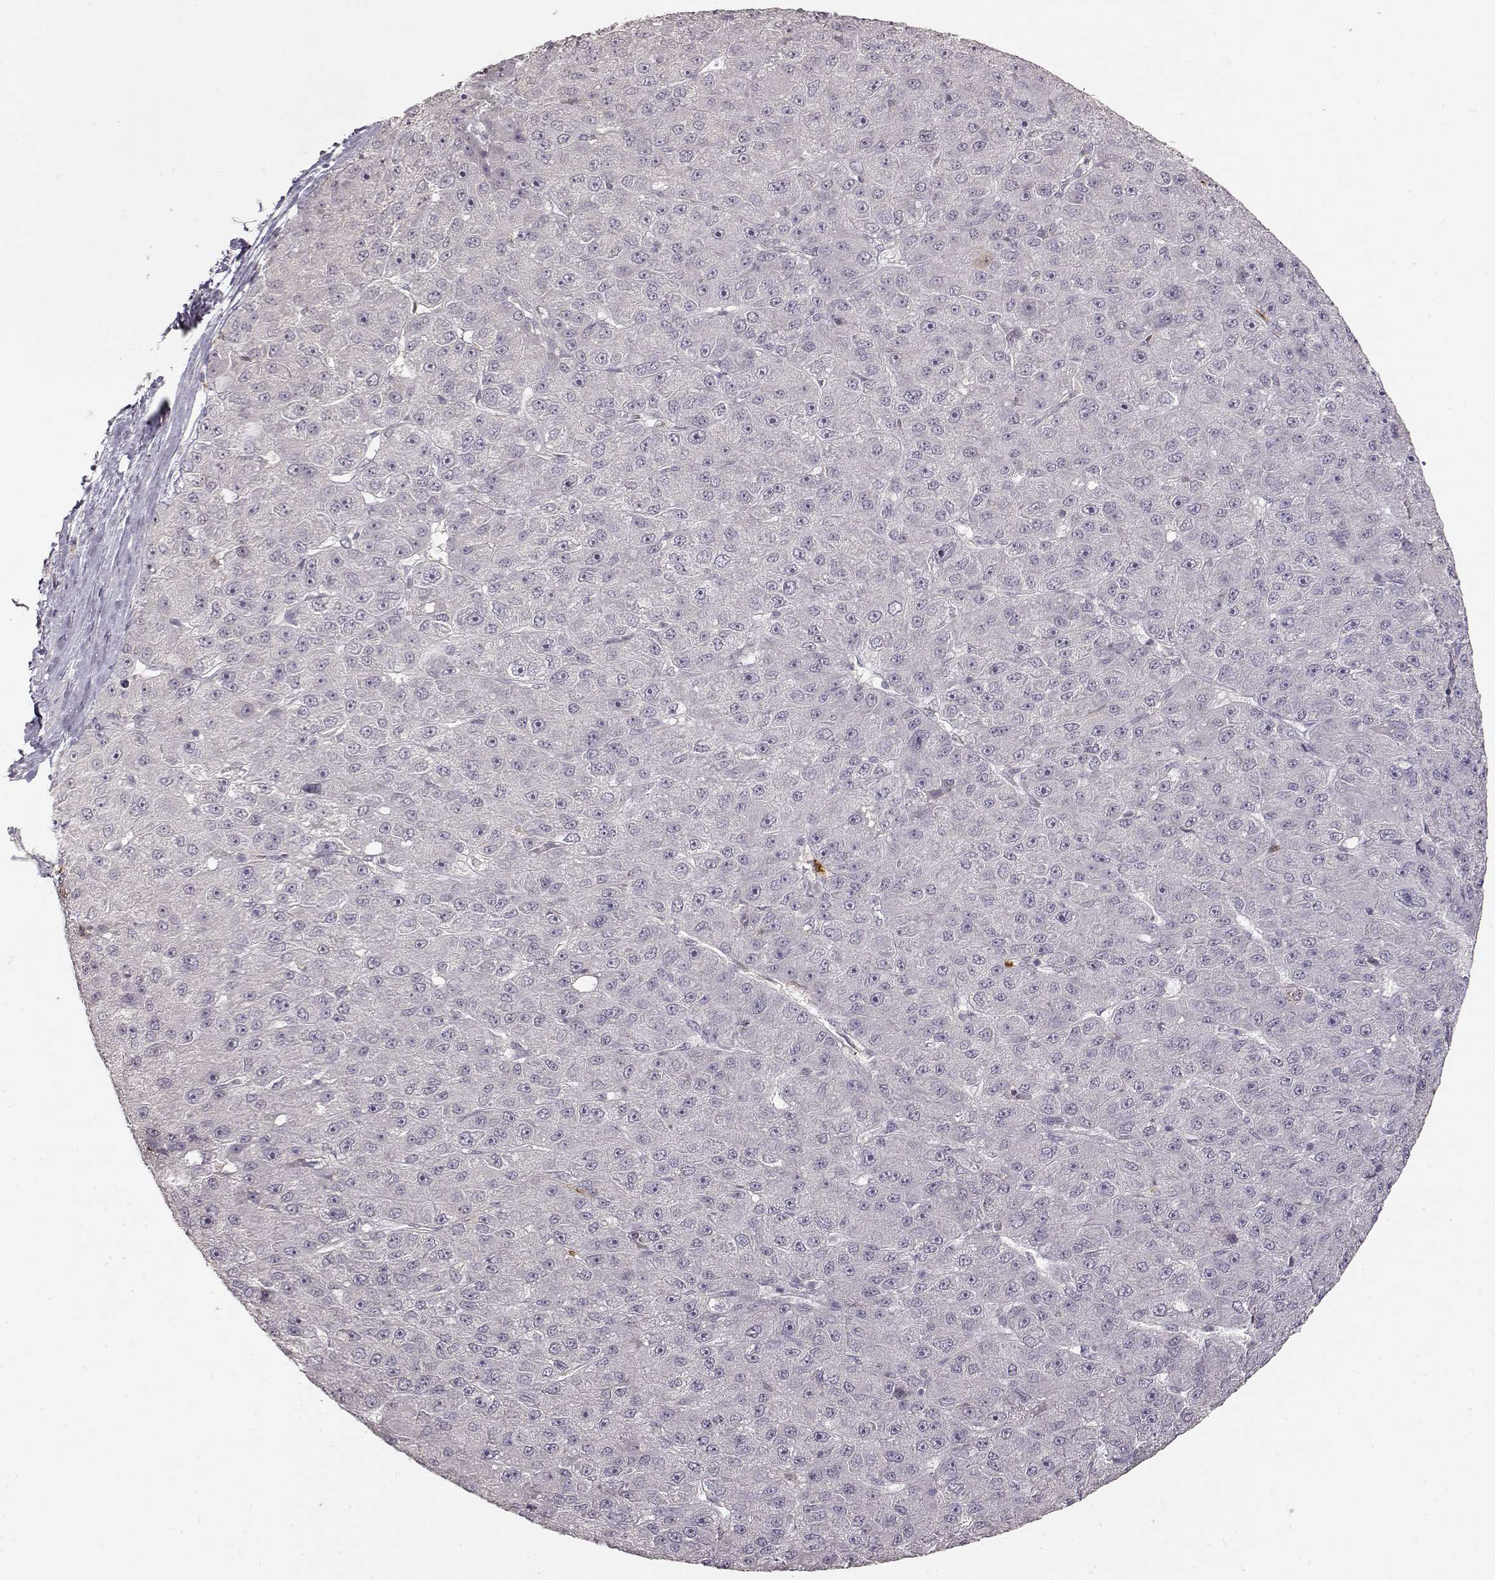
{"staining": {"intensity": "negative", "quantity": "none", "location": "none"}, "tissue": "liver cancer", "cell_type": "Tumor cells", "image_type": "cancer", "snomed": [{"axis": "morphology", "description": "Carcinoma, Hepatocellular, NOS"}, {"axis": "topography", "description": "Liver"}], "caption": "A photomicrograph of human hepatocellular carcinoma (liver) is negative for staining in tumor cells.", "gene": "S100B", "patient": {"sex": "male", "age": 67}}